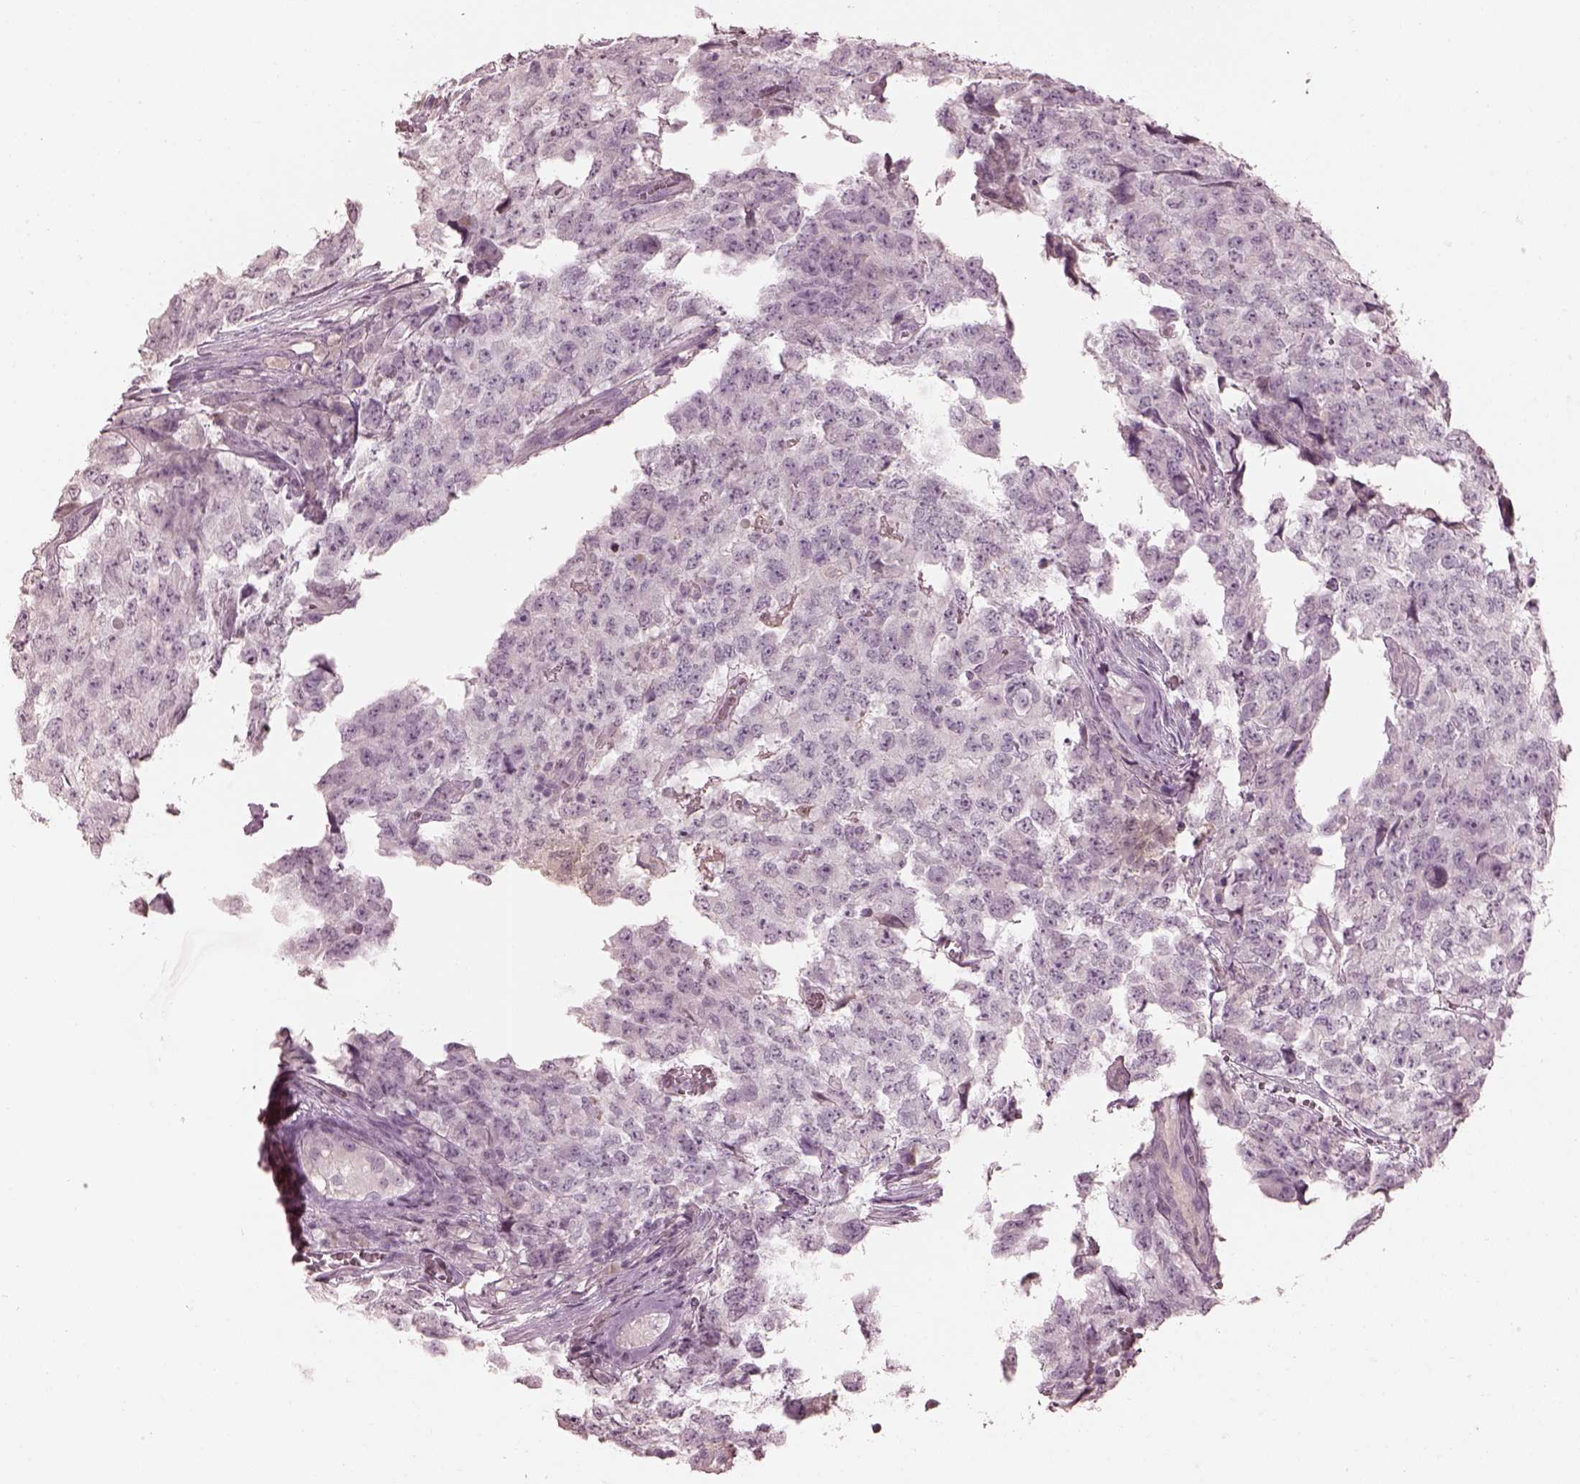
{"staining": {"intensity": "negative", "quantity": "none", "location": "none"}, "tissue": "testis cancer", "cell_type": "Tumor cells", "image_type": "cancer", "snomed": [{"axis": "morphology", "description": "Carcinoma, Embryonal, NOS"}, {"axis": "topography", "description": "Testis"}], "caption": "The micrograph exhibits no significant staining in tumor cells of embryonal carcinoma (testis).", "gene": "OPTC", "patient": {"sex": "male", "age": 23}}